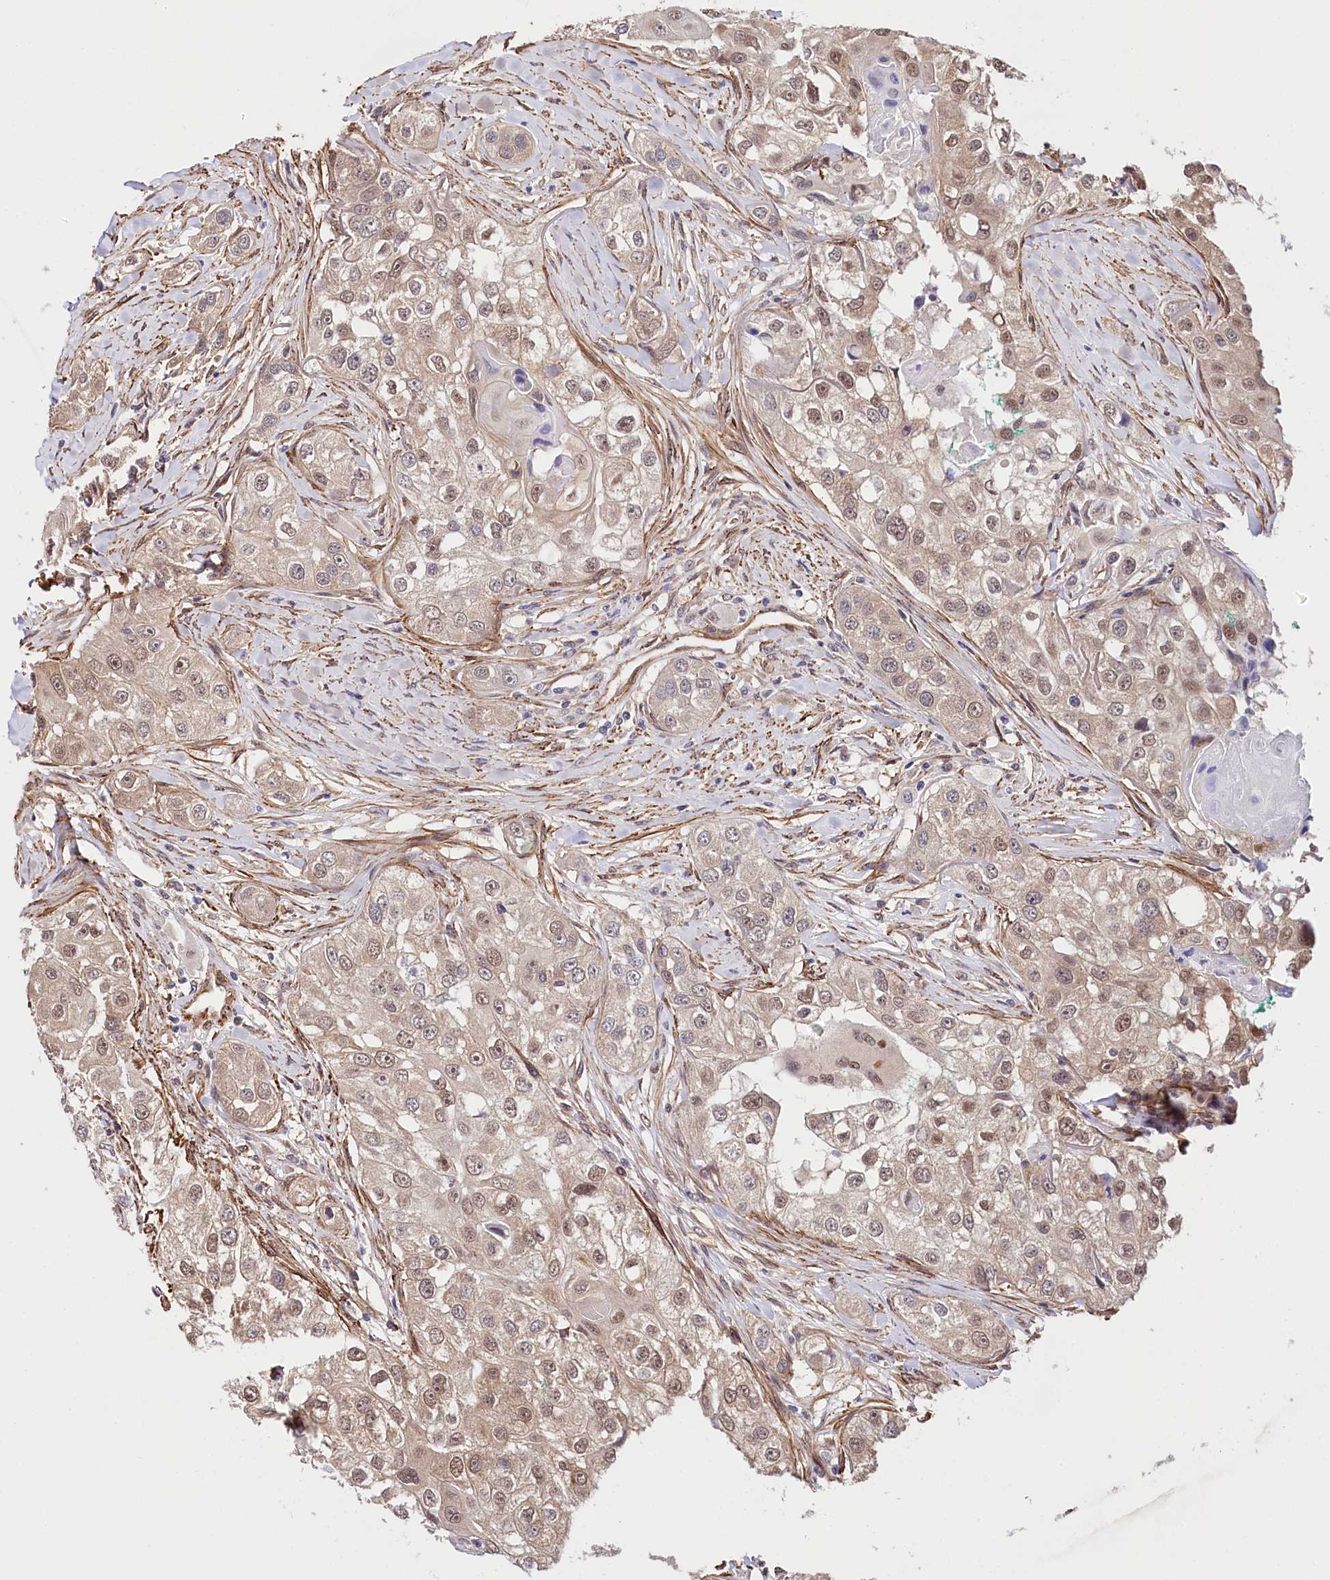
{"staining": {"intensity": "weak", "quantity": "25%-75%", "location": "nuclear"}, "tissue": "head and neck cancer", "cell_type": "Tumor cells", "image_type": "cancer", "snomed": [{"axis": "morphology", "description": "Normal tissue, NOS"}, {"axis": "morphology", "description": "Squamous cell carcinoma, NOS"}, {"axis": "topography", "description": "Skeletal muscle"}, {"axis": "topography", "description": "Head-Neck"}], "caption": "Tumor cells reveal weak nuclear expression in about 25%-75% of cells in head and neck cancer.", "gene": "PPP2R5B", "patient": {"sex": "male", "age": 51}}